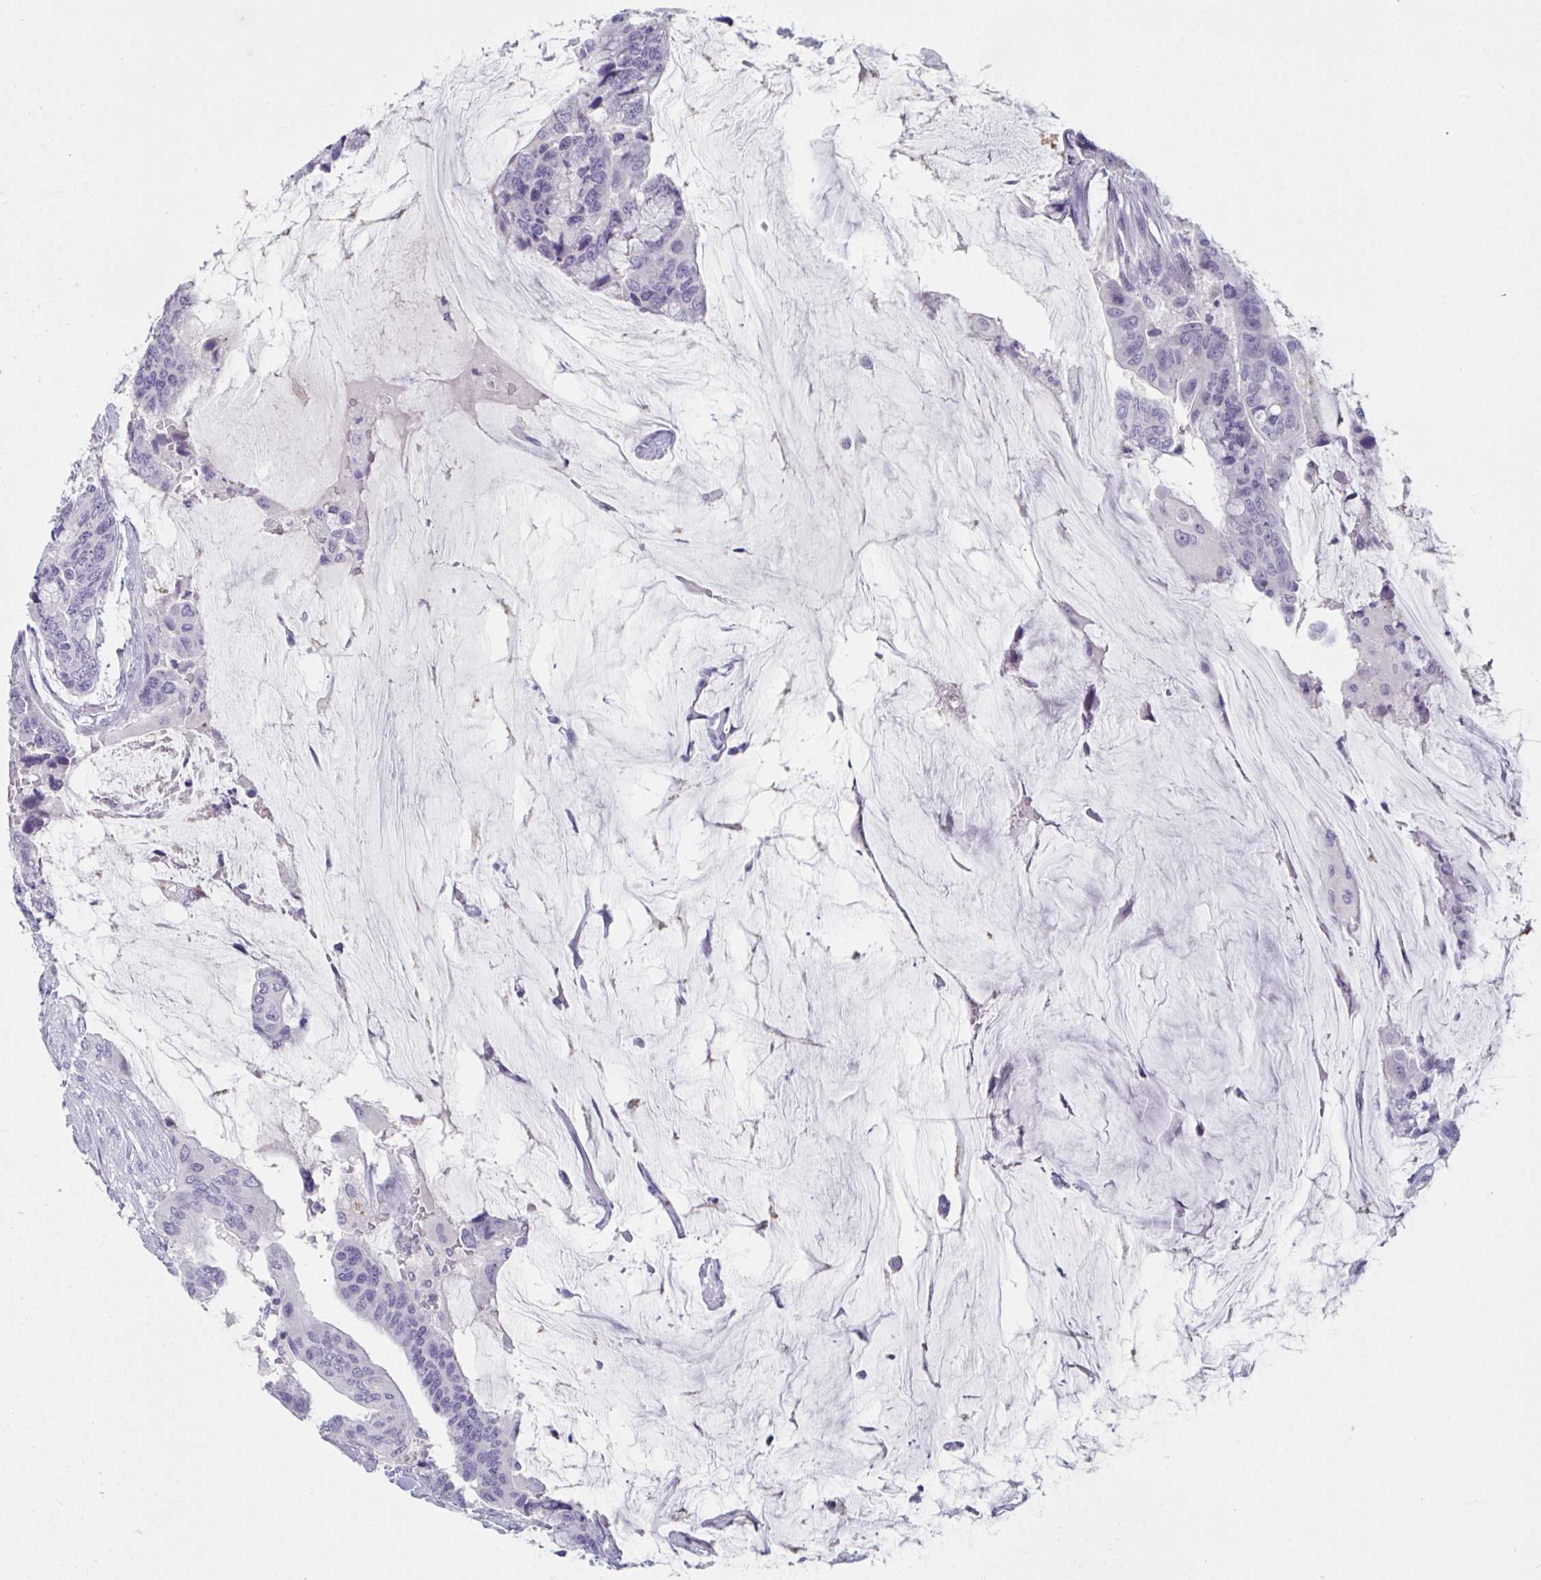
{"staining": {"intensity": "negative", "quantity": "none", "location": "none"}, "tissue": "colorectal cancer", "cell_type": "Tumor cells", "image_type": "cancer", "snomed": [{"axis": "morphology", "description": "Adenocarcinoma, NOS"}, {"axis": "topography", "description": "Rectum"}], "caption": "Immunohistochemistry histopathology image of neoplastic tissue: human colorectal adenocarcinoma stained with DAB displays no significant protein expression in tumor cells. (DAB (3,3'-diaminobenzidine) immunohistochemistry with hematoxylin counter stain).", "gene": "NDUFC2", "patient": {"sex": "female", "age": 59}}